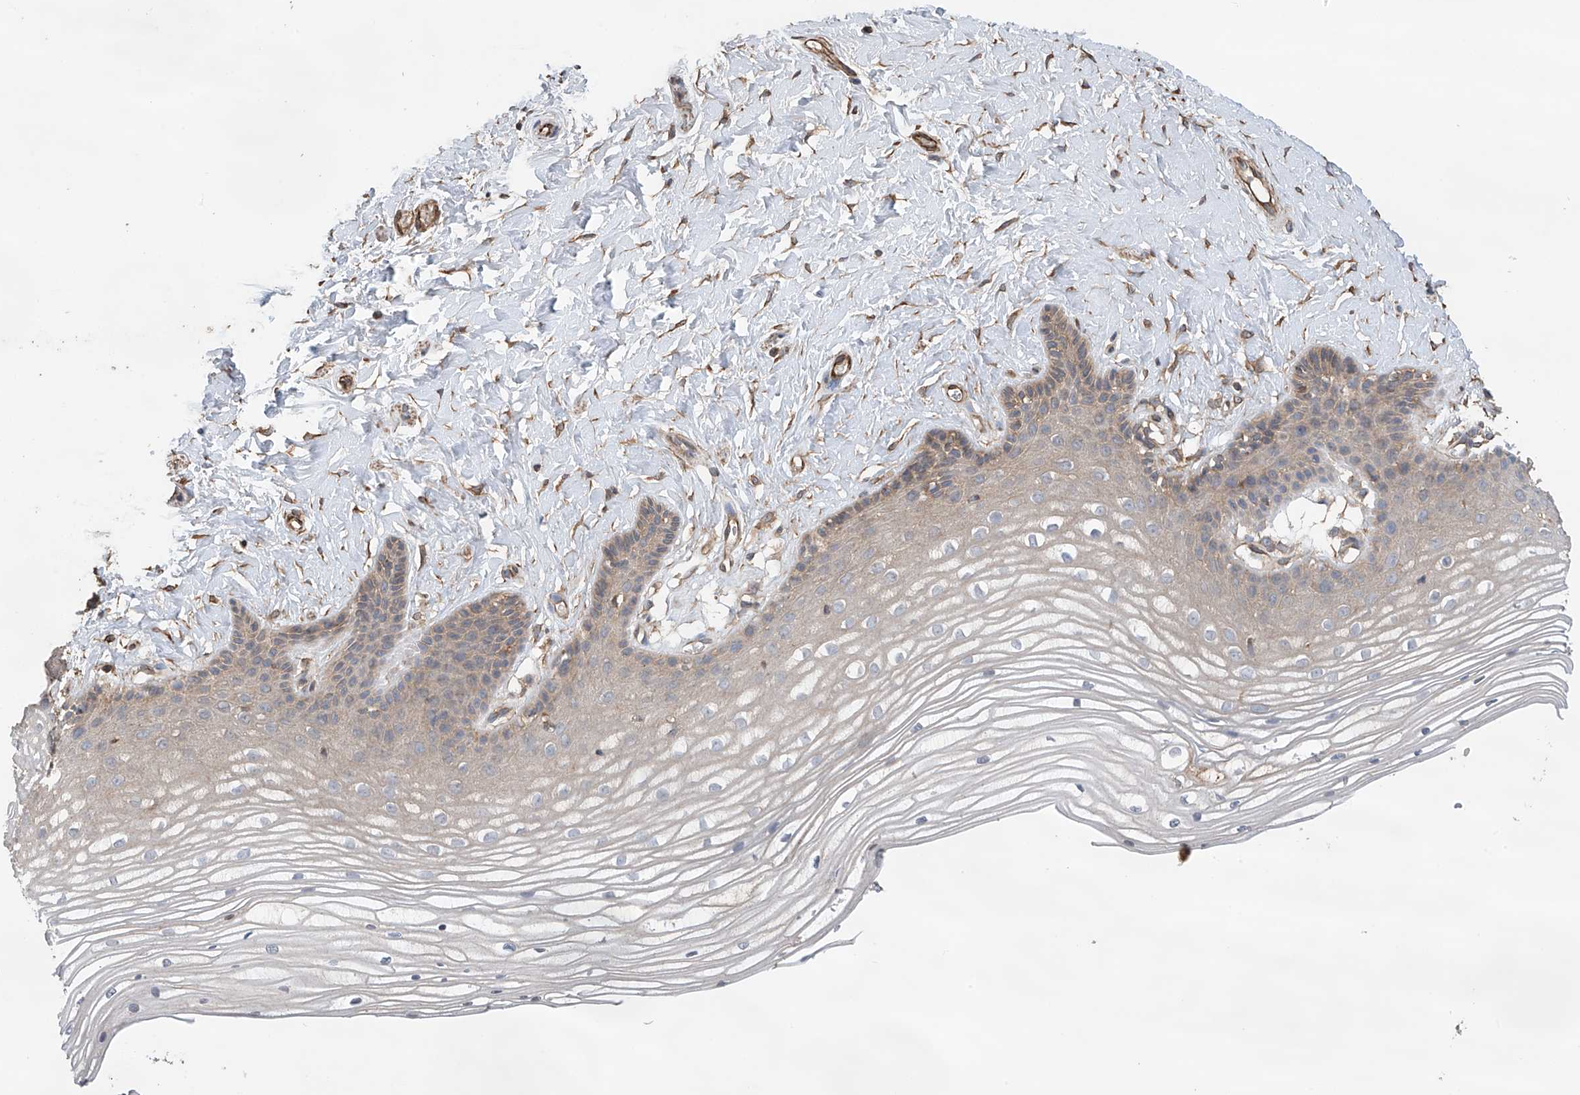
{"staining": {"intensity": "moderate", "quantity": "<25%", "location": "cytoplasmic/membranous"}, "tissue": "vagina", "cell_type": "Squamous epithelial cells", "image_type": "normal", "snomed": [{"axis": "morphology", "description": "Normal tissue, NOS"}, {"axis": "topography", "description": "Vagina"}, {"axis": "topography", "description": "Cervix"}], "caption": "Protein analysis of normal vagina exhibits moderate cytoplasmic/membranous staining in about <25% of squamous epithelial cells.", "gene": "PHACTR4", "patient": {"sex": "female", "age": 40}}